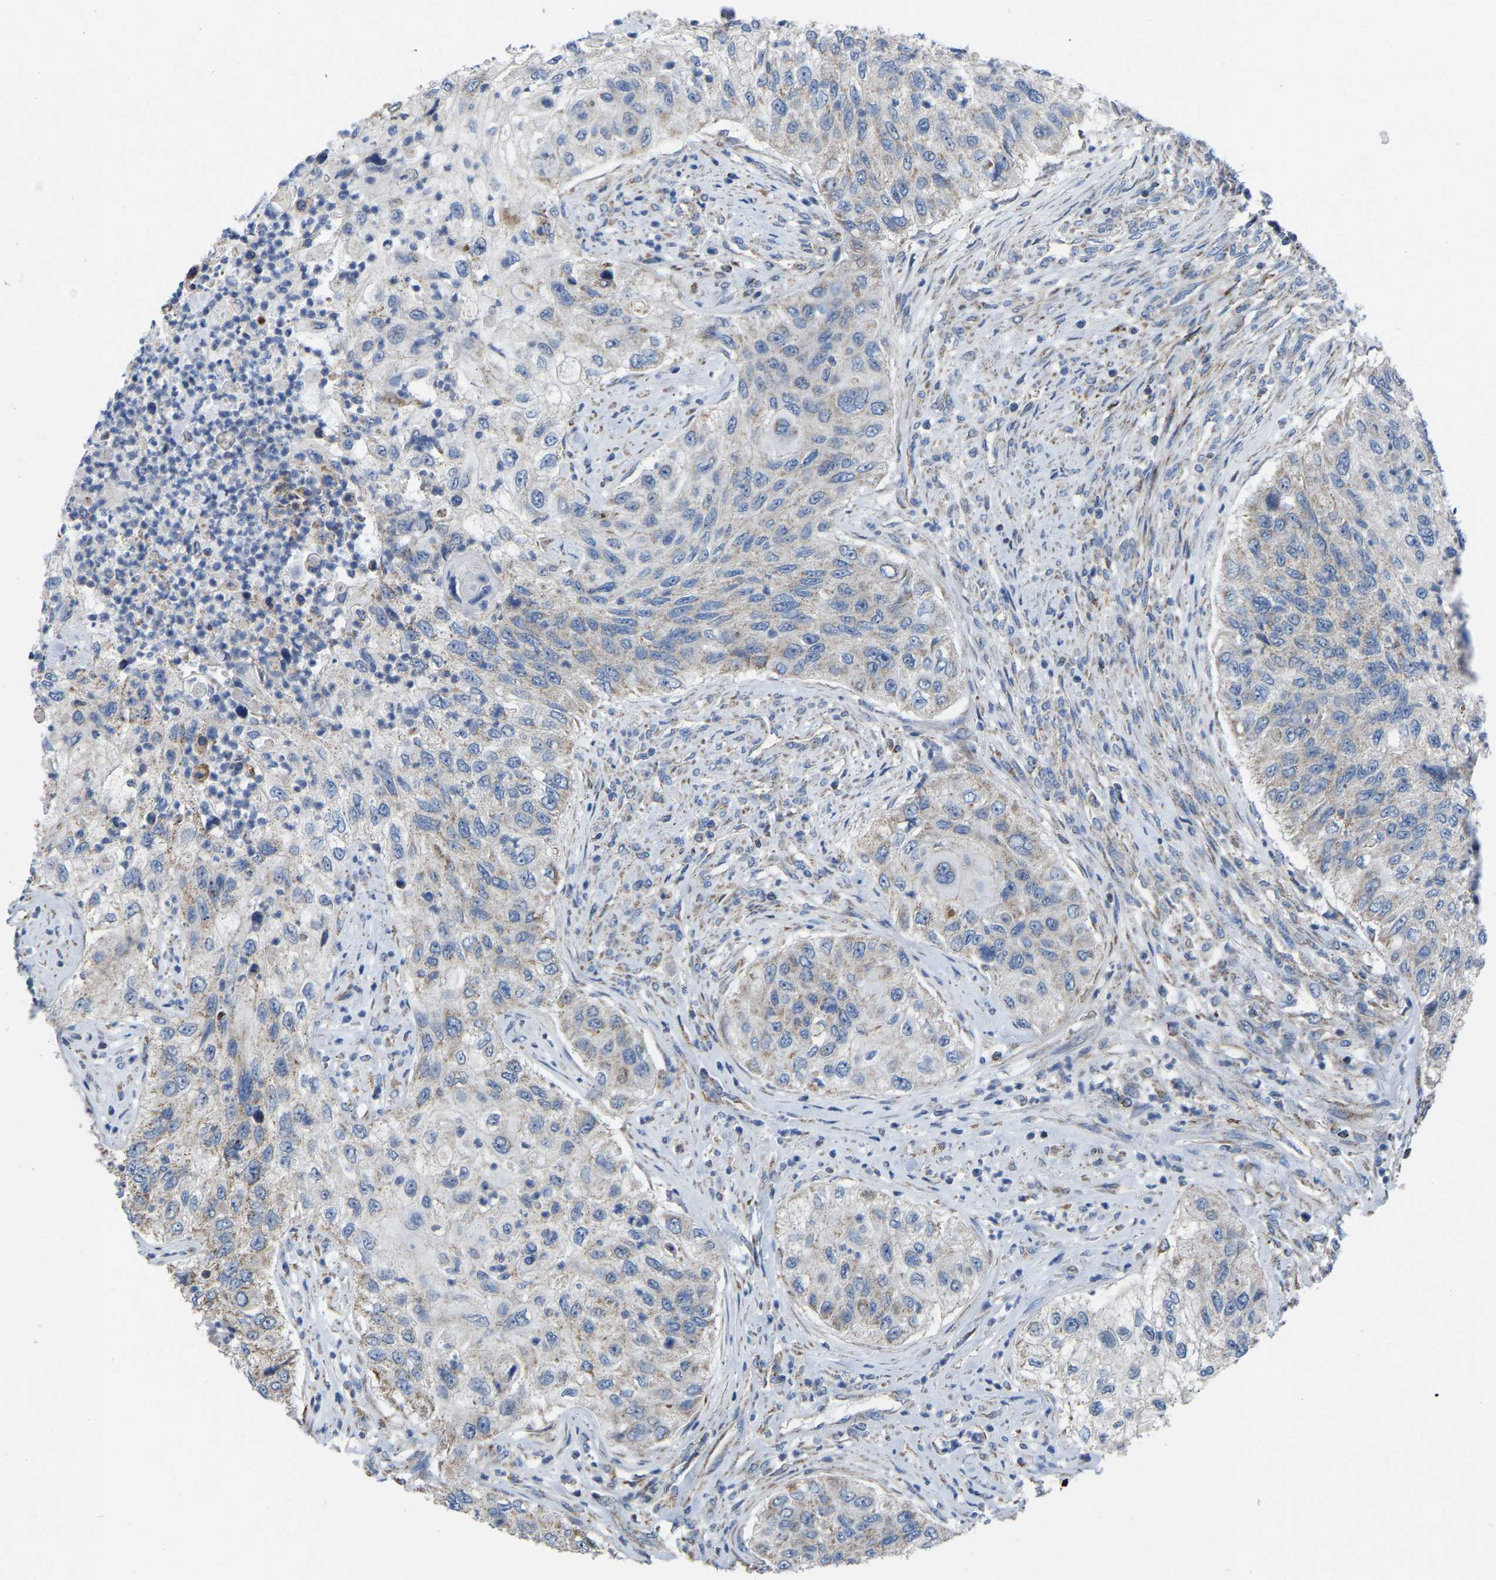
{"staining": {"intensity": "weak", "quantity": "<25%", "location": "cytoplasmic/membranous"}, "tissue": "urothelial cancer", "cell_type": "Tumor cells", "image_type": "cancer", "snomed": [{"axis": "morphology", "description": "Urothelial carcinoma, High grade"}, {"axis": "topography", "description": "Urinary bladder"}], "caption": "This histopathology image is of urothelial cancer stained with IHC to label a protein in brown with the nuclei are counter-stained blue. There is no staining in tumor cells.", "gene": "BCL10", "patient": {"sex": "female", "age": 60}}